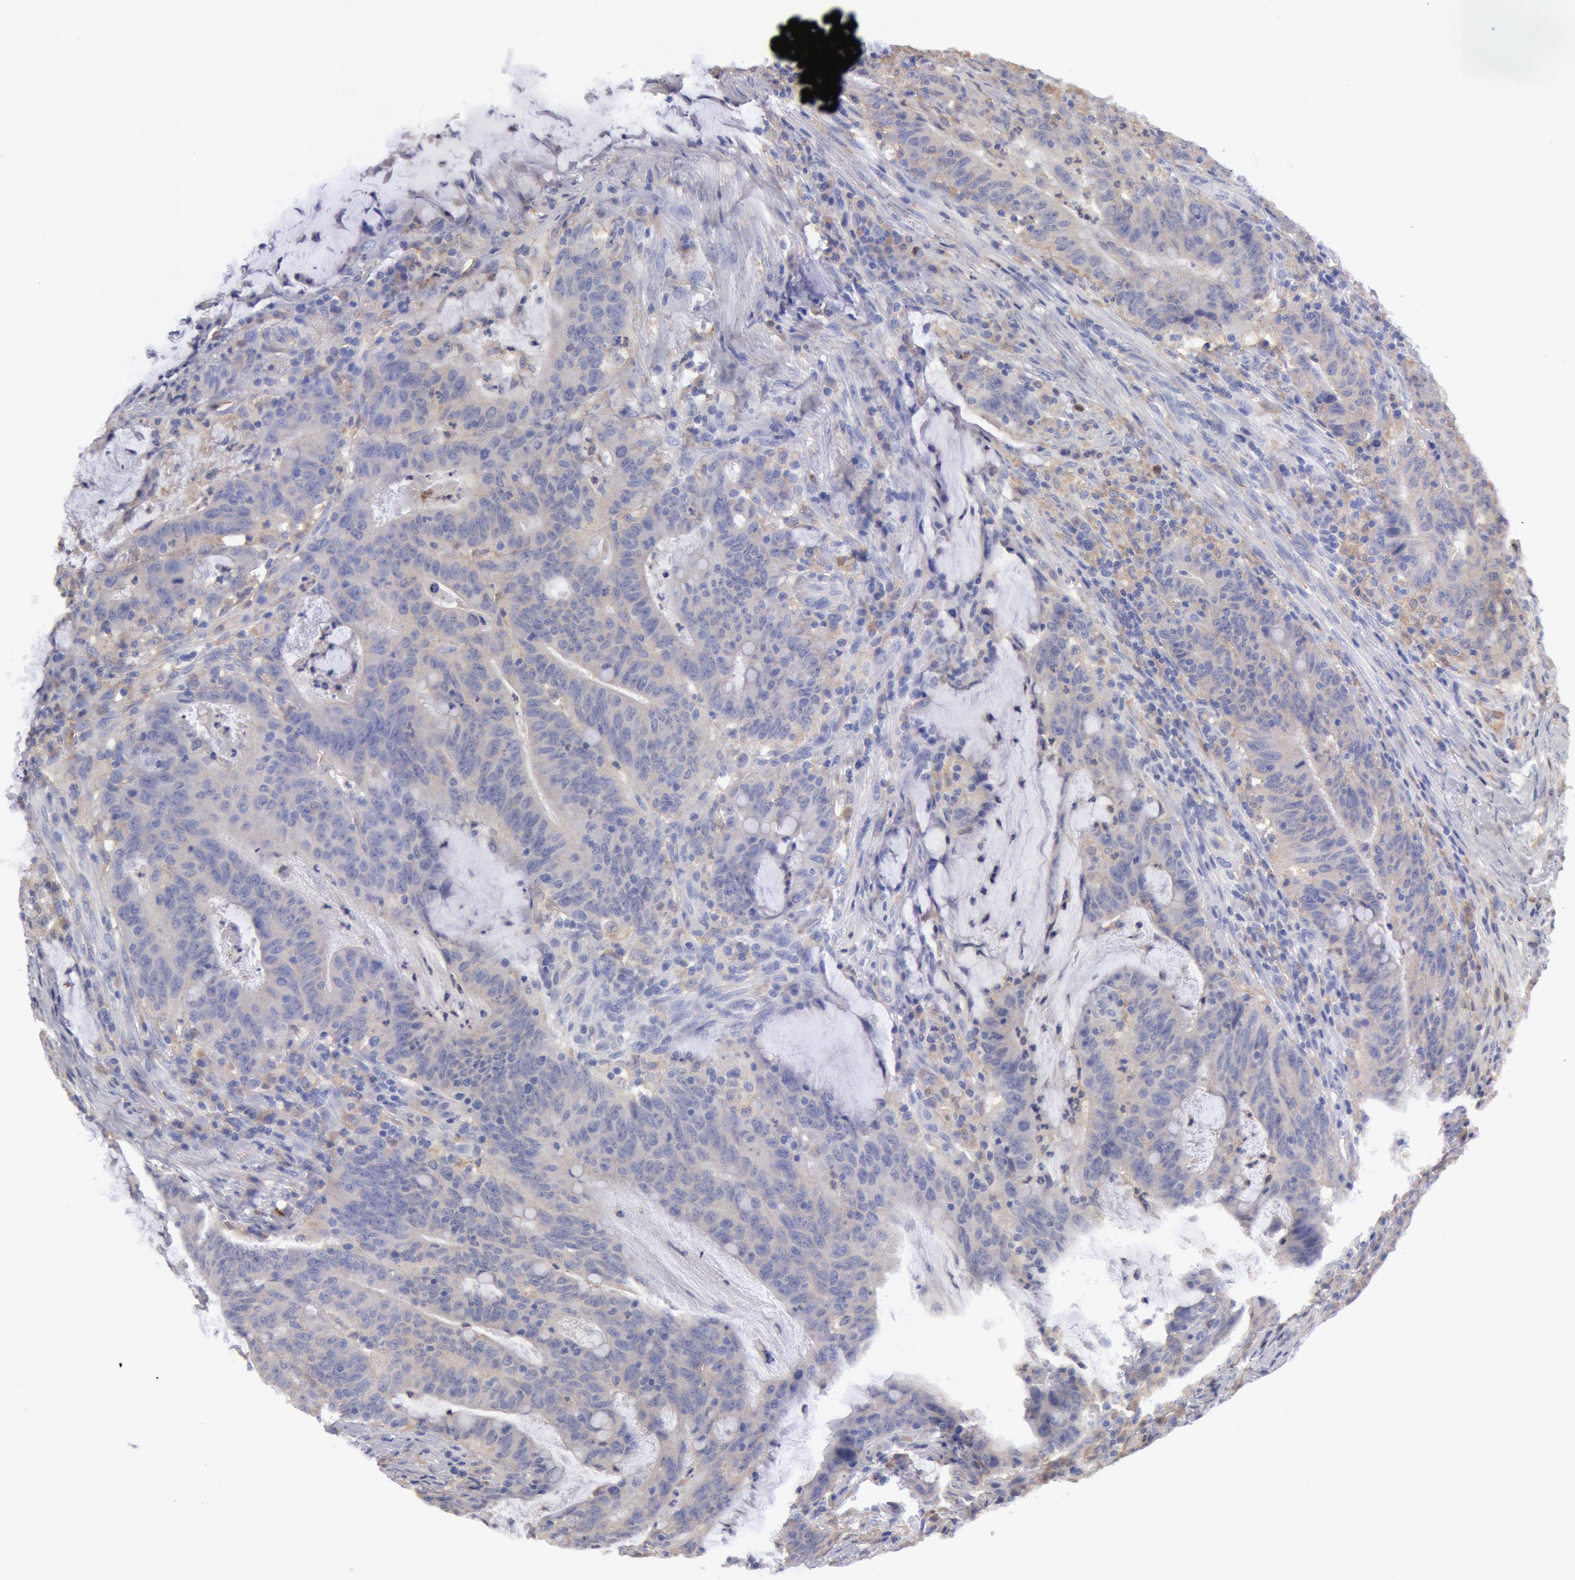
{"staining": {"intensity": "weak", "quantity": ">75%", "location": "cytoplasmic/membranous"}, "tissue": "colorectal cancer", "cell_type": "Tumor cells", "image_type": "cancer", "snomed": [{"axis": "morphology", "description": "Adenocarcinoma, NOS"}, {"axis": "topography", "description": "Colon"}], "caption": "An IHC image of neoplastic tissue is shown. Protein staining in brown shows weak cytoplasmic/membranous positivity in colorectal cancer within tumor cells. (DAB IHC, brown staining for protein, blue staining for nuclei).", "gene": "SYK", "patient": {"sex": "male", "age": 54}}